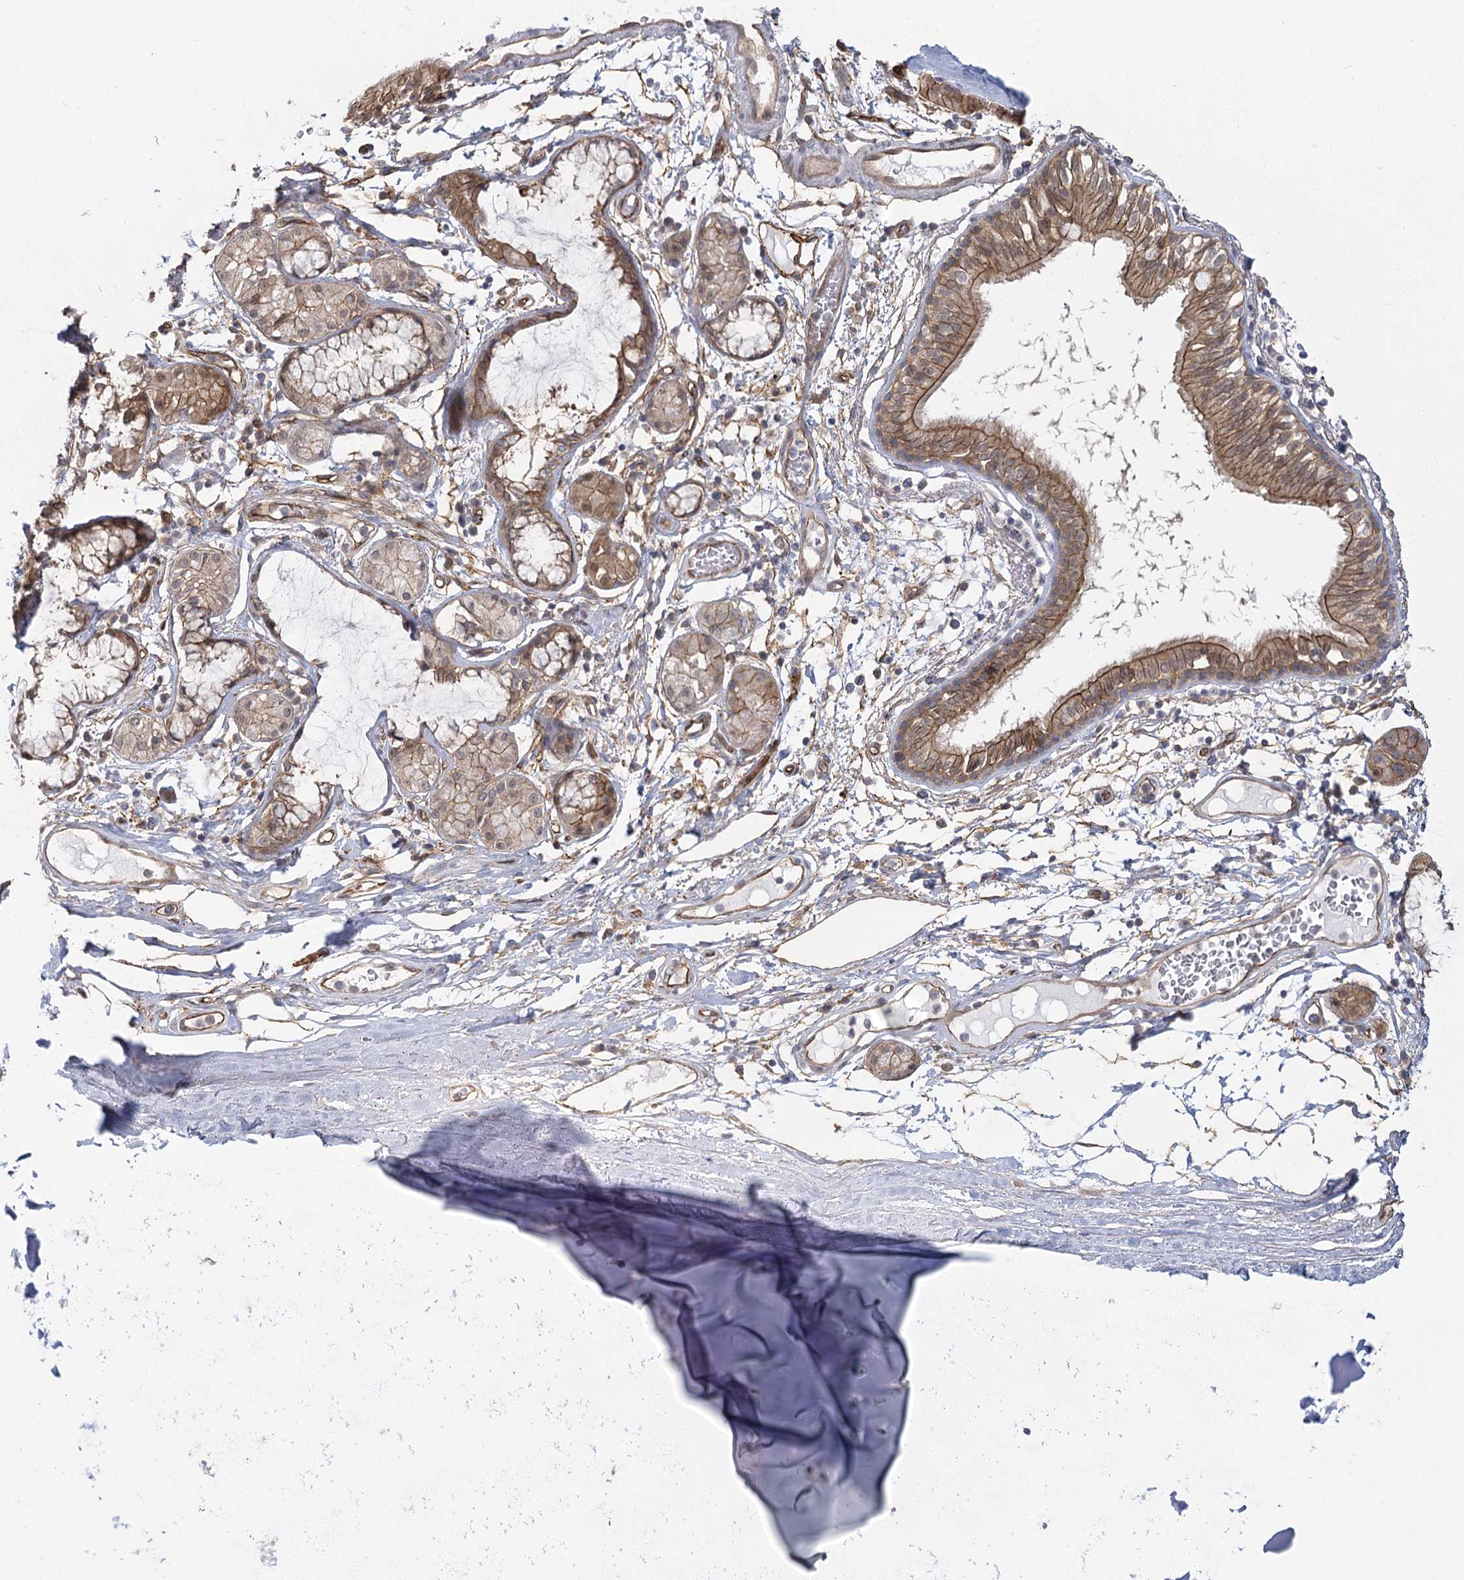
{"staining": {"intensity": "moderate", "quantity": ">75%", "location": "cytoplasmic/membranous"}, "tissue": "adipose tissue", "cell_type": "Adipocytes", "image_type": "normal", "snomed": [{"axis": "morphology", "description": "Normal tissue, NOS"}, {"axis": "topography", "description": "Cartilage tissue"}], "caption": "High-magnification brightfield microscopy of normal adipose tissue stained with DAB (3,3'-diaminobenzidine) (brown) and counterstained with hematoxylin (blue). adipocytes exhibit moderate cytoplasmic/membranous positivity is identified in approximately>75% of cells. Immunohistochemistry stains the protein of interest in brown and the nuclei are stained blue.", "gene": "RPP14", "patient": {"sex": "female", "age": 63}}